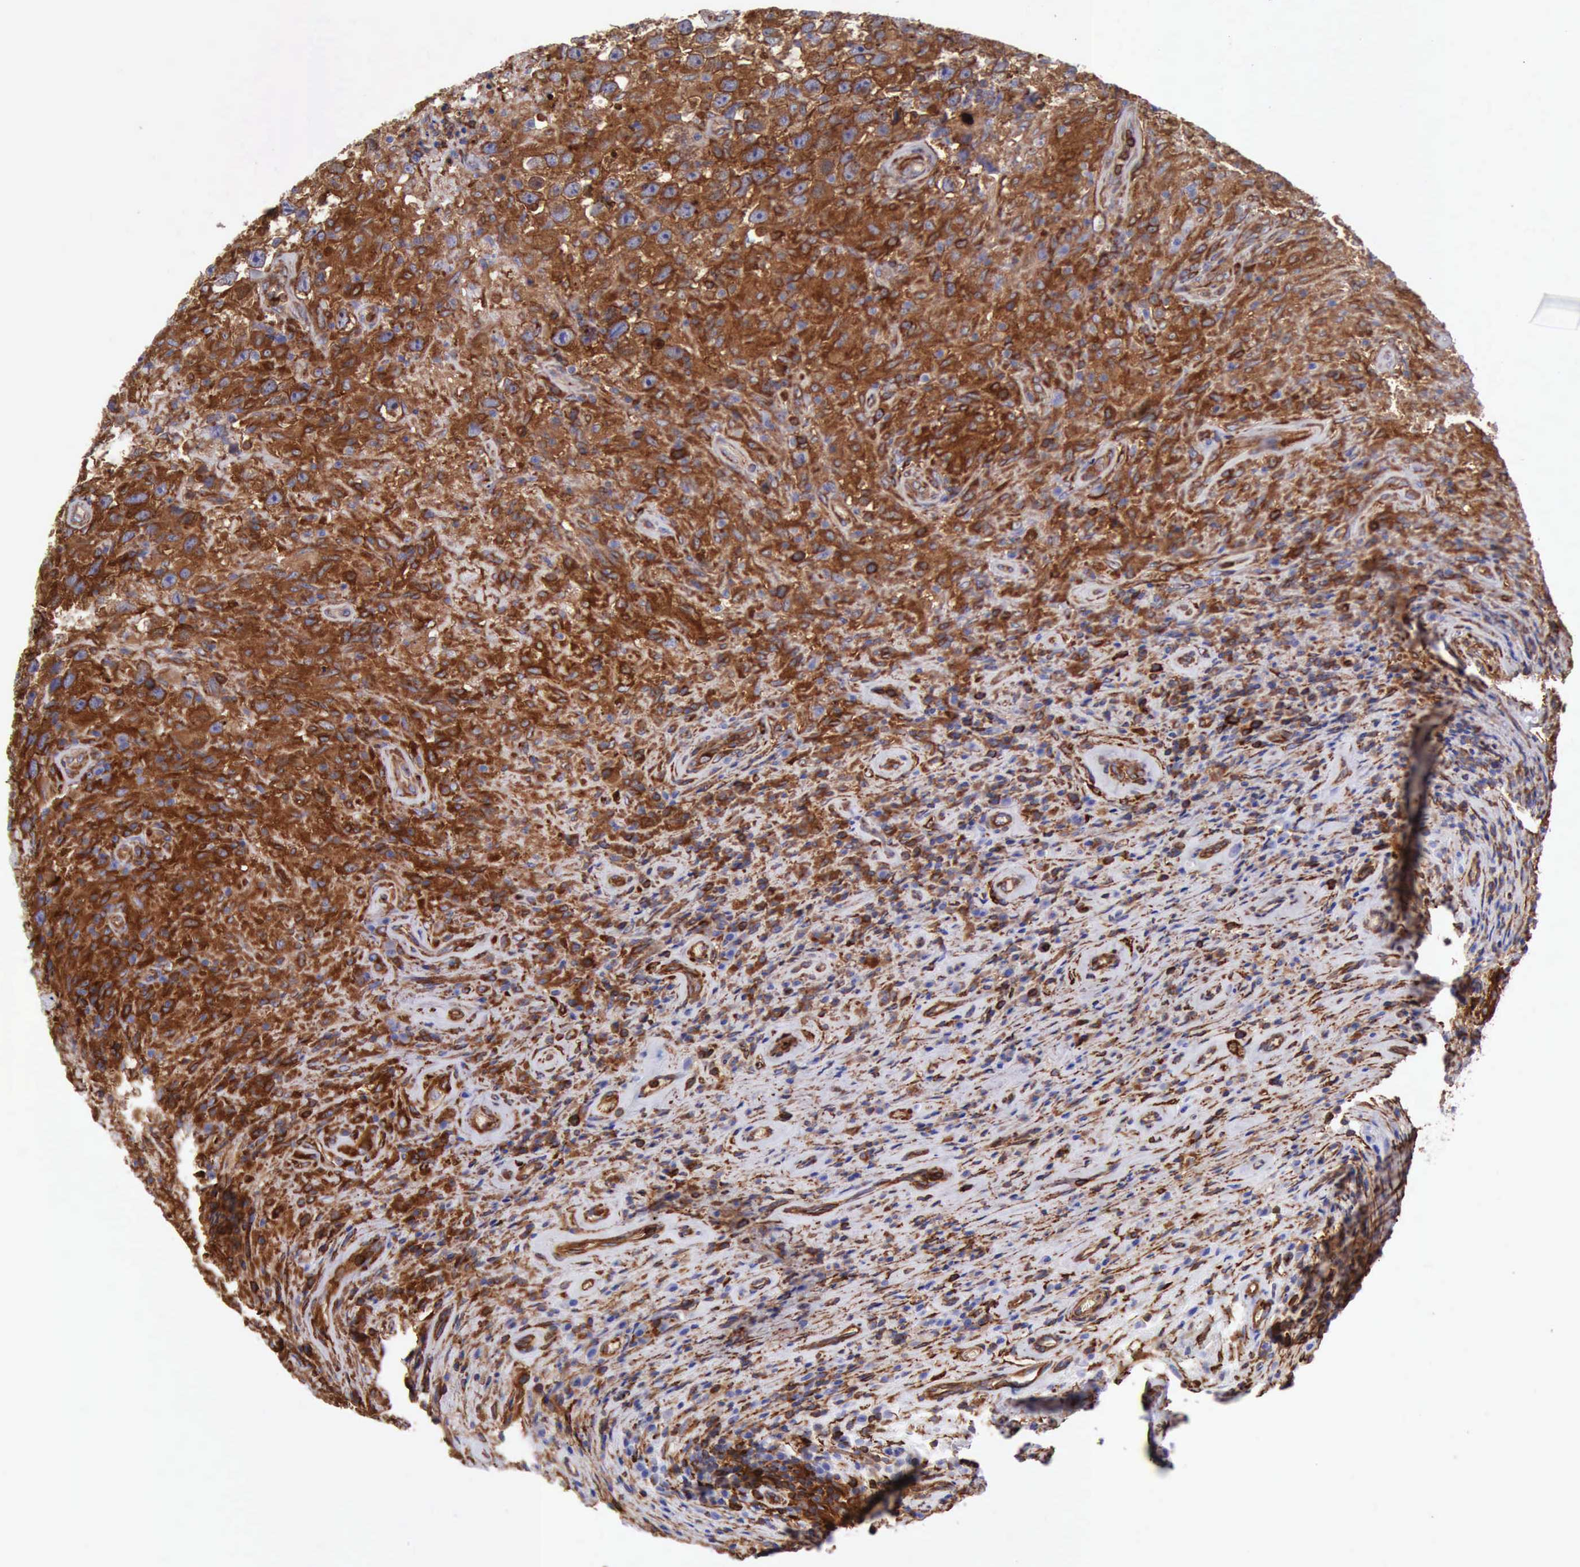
{"staining": {"intensity": "strong", "quantity": ">75%", "location": "cytoplasmic/membranous"}, "tissue": "testis cancer", "cell_type": "Tumor cells", "image_type": "cancer", "snomed": [{"axis": "morphology", "description": "Seminoma, NOS"}, {"axis": "topography", "description": "Testis"}], "caption": "Testis cancer (seminoma) tissue shows strong cytoplasmic/membranous positivity in approximately >75% of tumor cells, visualized by immunohistochemistry. Nuclei are stained in blue.", "gene": "FLNA", "patient": {"sex": "male", "age": 34}}